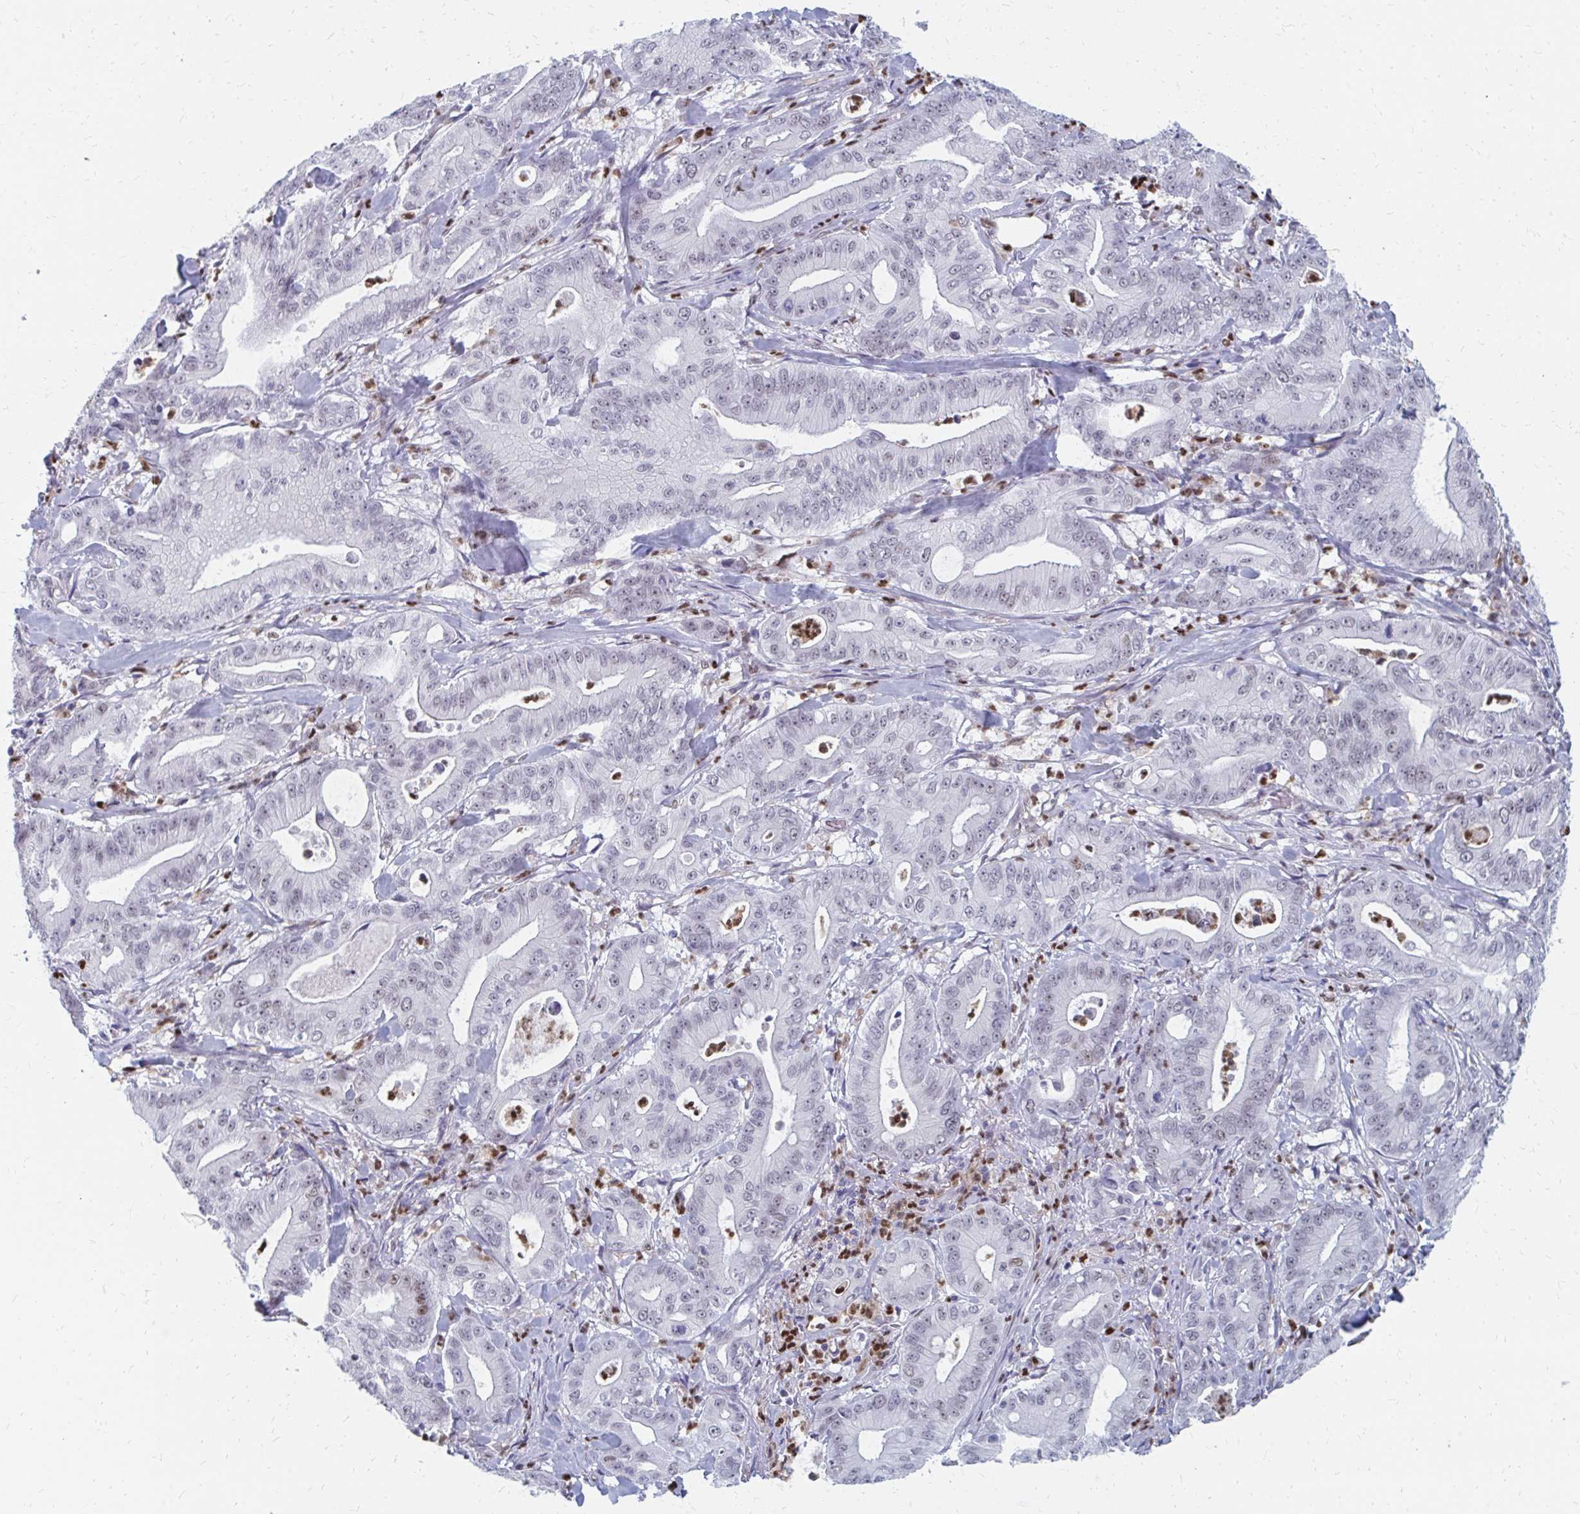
{"staining": {"intensity": "weak", "quantity": "25%-75%", "location": "nuclear"}, "tissue": "pancreatic cancer", "cell_type": "Tumor cells", "image_type": "cancer", "snomed": [{"axis": "morphology", "description": "Adenocarcinoma, NOS"}, {"axis": "topography", "description": "Pancreas"}], "caption": "Immunohistochemistry of human adenocarcinoma (pancreatic) shows low levels of weak nuclear positivity in about 25%-75% of tumor cells. (brown staining indicates protein expression, while blue staining denotes nuclei).", "gene": "PLK3", "patient": {"sex": "male", "age": 71}}